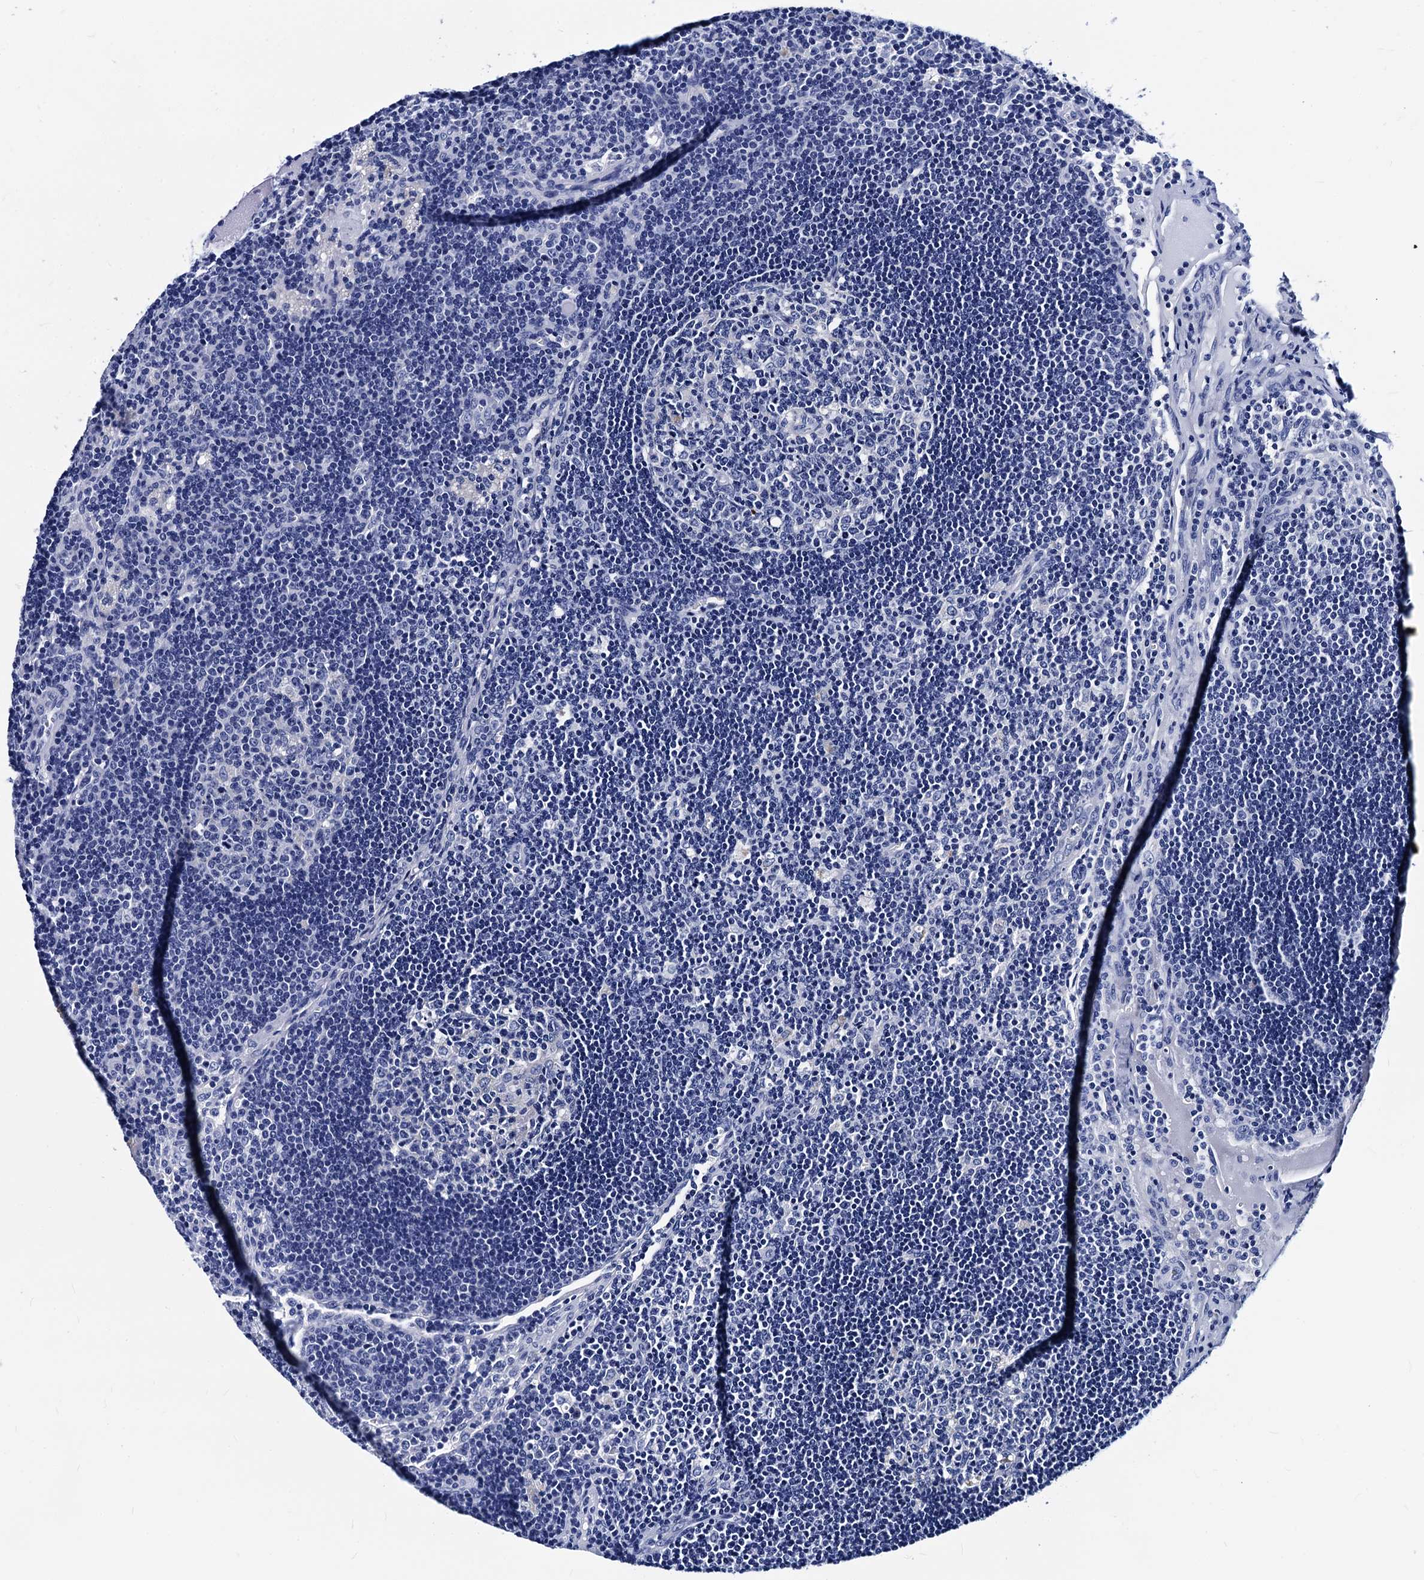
{"staining": {"intensity": "negative", "quantity": "none", "location": "none"}, "tissue": "lymph node", "cell_type": "Germinal center cells", "image_type": "normal", "snomed": [{"axis": "morphology", "description": "Normal tissue, NOS"}, {"axis": "topography", "description": "Lymph node"}], "caption": "The histopathology image shows no significant positivity in germinal center cells of lymph node.", "gene": "MYBPC3", "patient": {"sex": "male", "age": 58}}